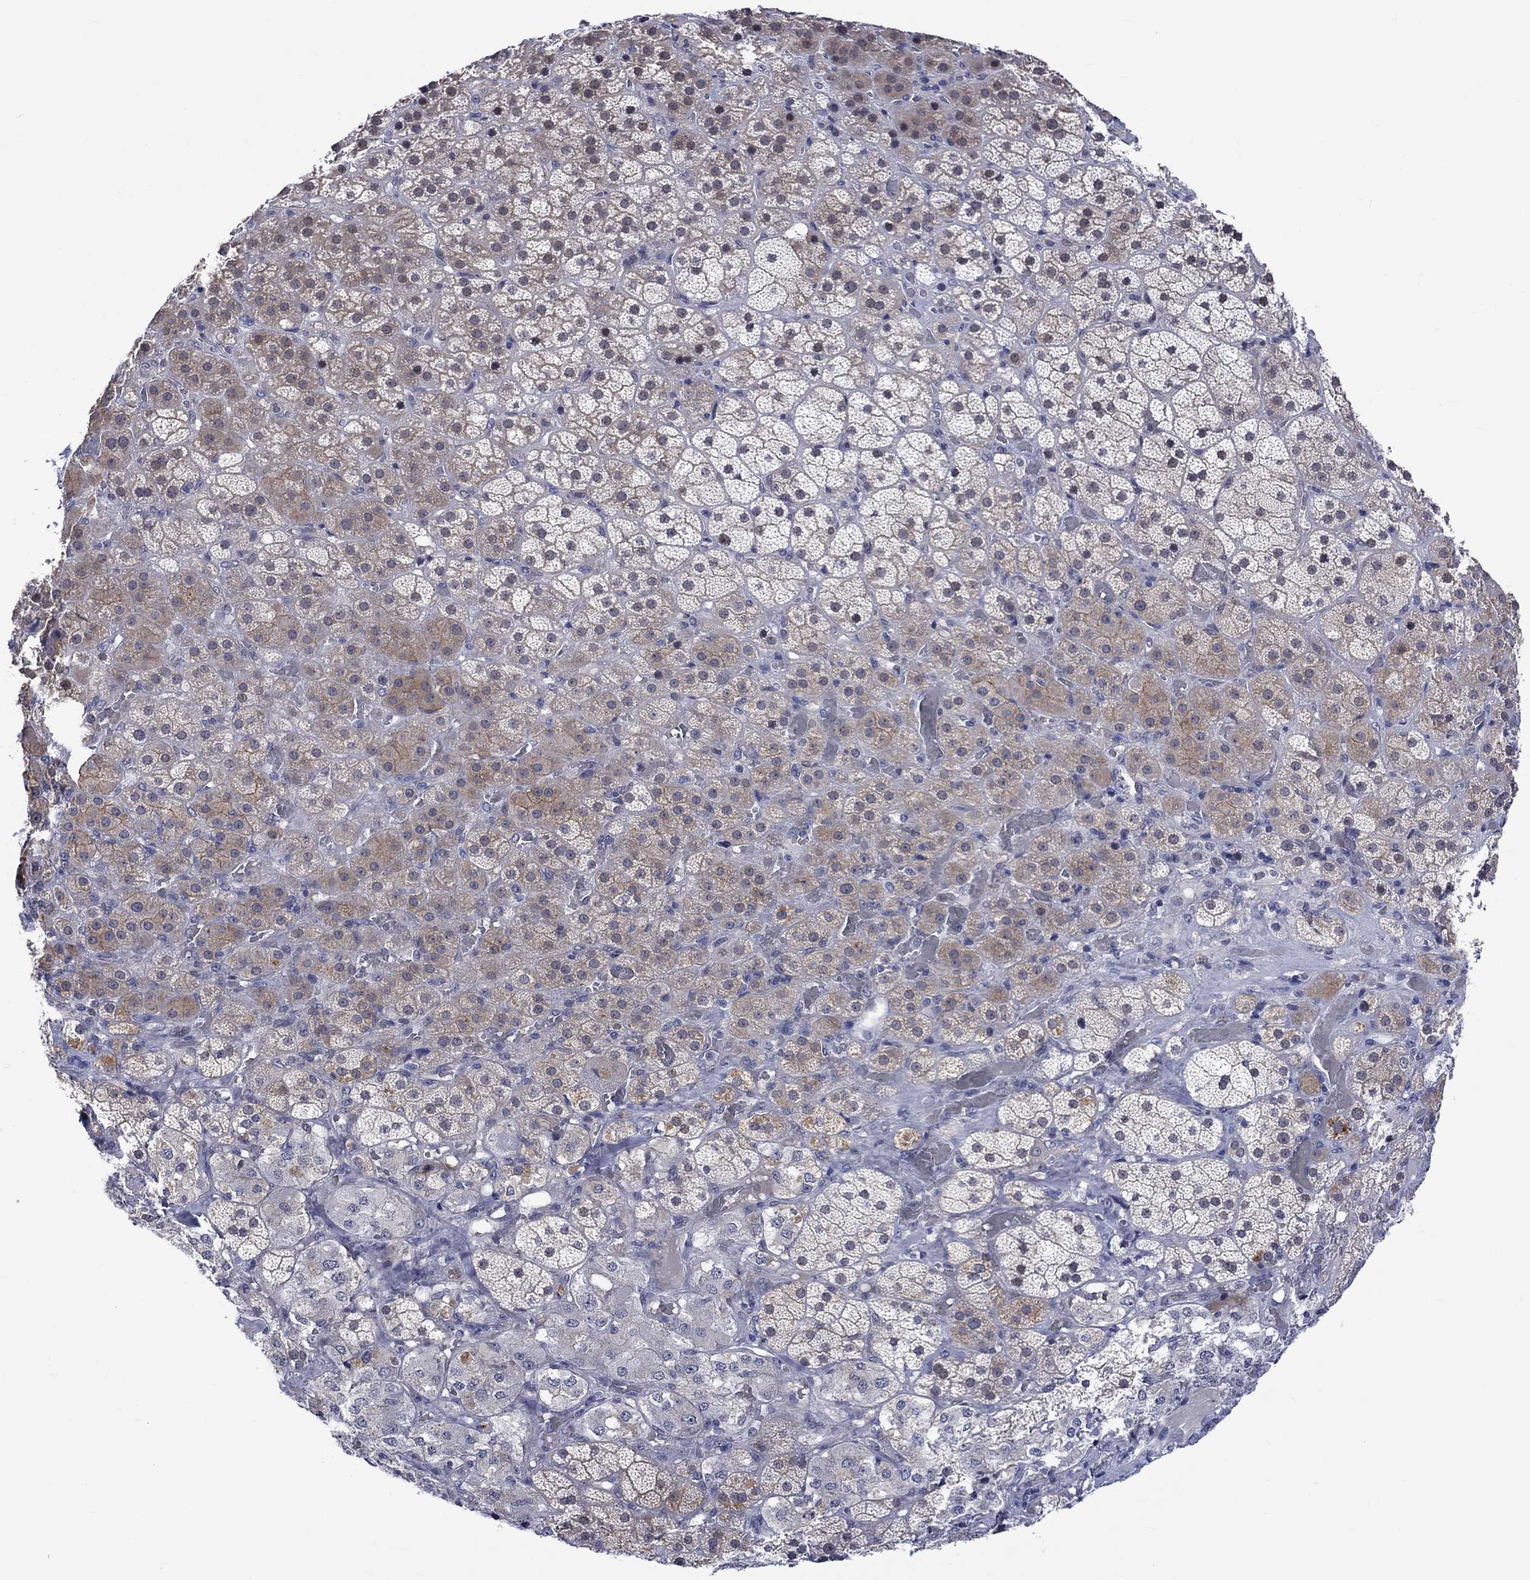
{"staining": {"intensity": "weak", "quantity": "25%-75%", "location": "cytoplasmic/membranous"}, "tissue": "adrenal gland", "cell_type": "Glandular cells", "image_type": "normal", "snomed": [{"axis": "morphology", "description": "Normal tissue, NOS"}, {"axis": "topography", "description": "Adrenal gland"}], "caption": "A brown stain shows weak cytoplasmic/membranous staining of a protein in glandular cells of normal human adrenal gland. (DAB = brown stain, brightfield microscopy at high magnification).", "gene": "E2F8", "patient": {"sex": "male", "age": 57}}